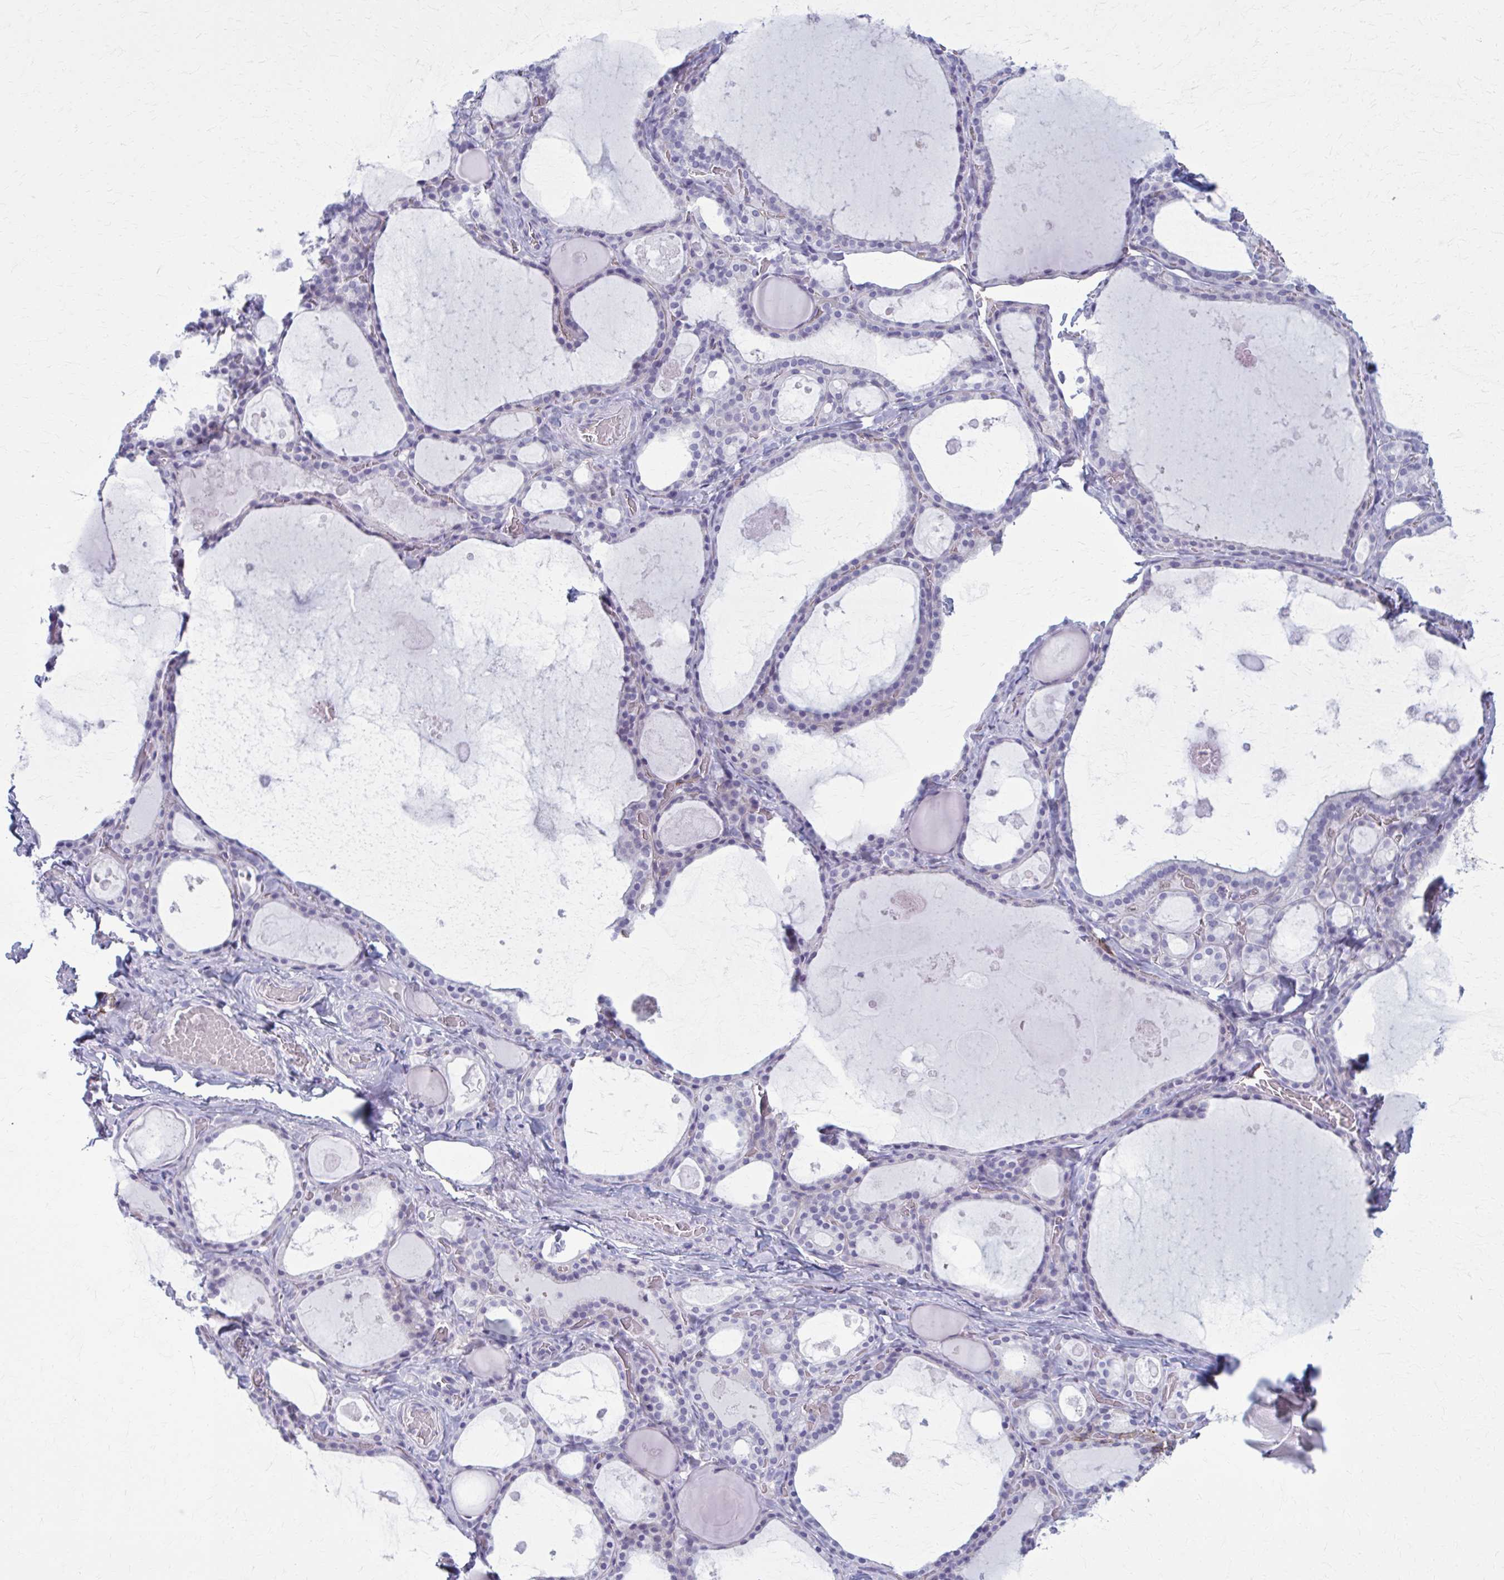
{"staining": {"intensity": "negative", "quantity": "none", "location": "none"}, "tissue": "thyroid gland", "cell_type": "Glandular cells", "image_type": "normal", "snomed": [{"axis": "morphology", "description": "Normal tissue, NOS"}, {"axis": "topography", "description": "Thyroid gland"}], "caption": "Immunohistochemistry micrograph of unremarkable thyroid gland: thyroid gland stained with DAB (3,3'-diaminobenzidine) demonstrates no significant protein positivity in glandular cells.", "gene": "CD38", "patient": {"sex": "male", "age": 56}}